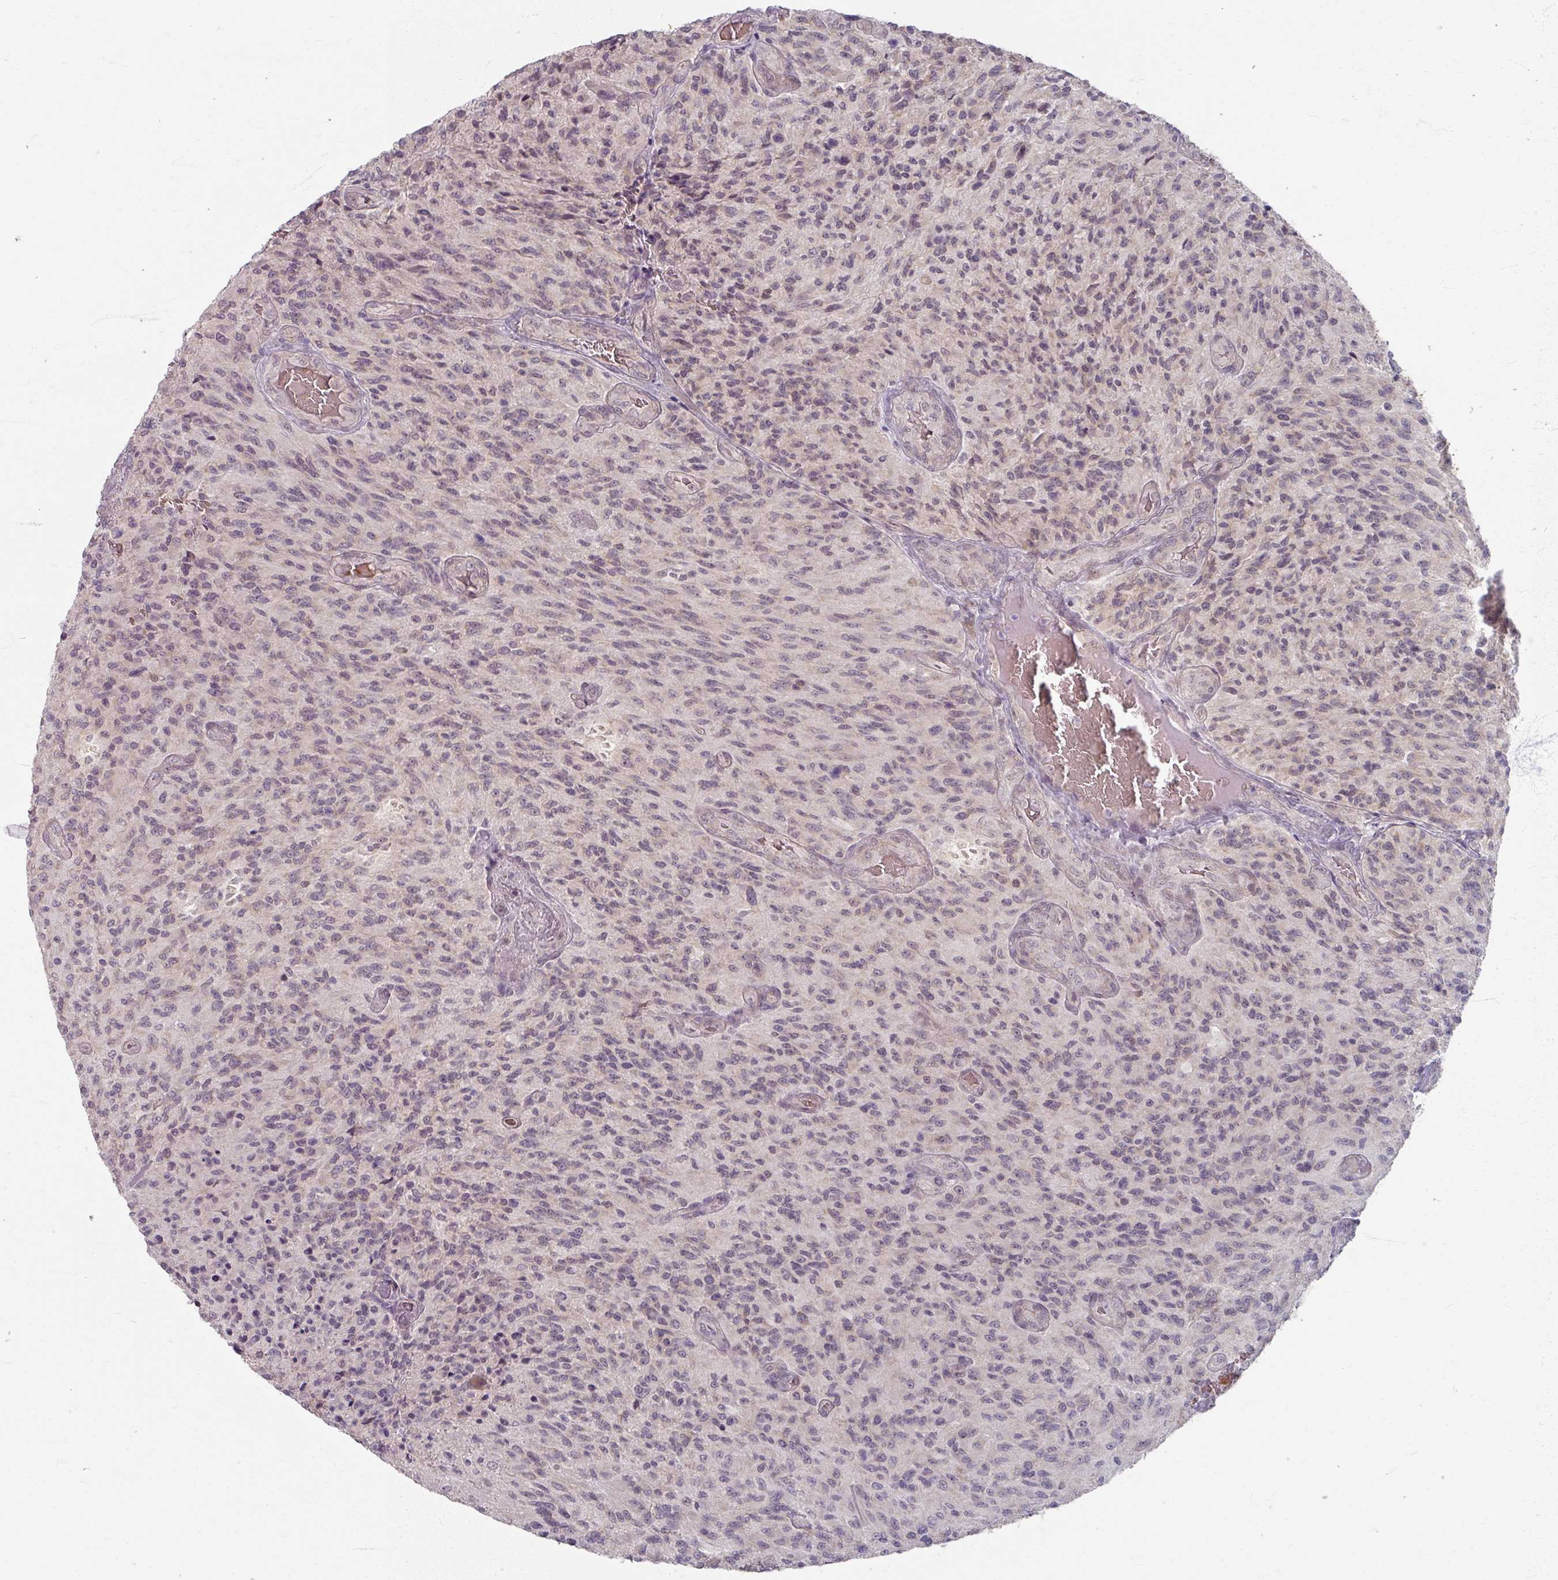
{"staining": {"intensity": "negative", "quantity": "none", "location": "none"}, "tissue": "glioma", "cell_type": "Tumor cells", "image_type": "cancer", "snomed": [{"axis": "morphology", "description": "Normal tissue, NOS"}, {"axis": "morphology", "description": "Glioma, malignant, High grade"}, {"axis": "topography", "description": "Cerebral cortex"}], "caption": "High magnification brightfield microscopy of glioma stained with DAB (brown) and counterstained with hematoxylin (blue): tumor cells show no significant expression.", "gene": "KMT5C", "patient": {"sex": "male", "age": 56}}